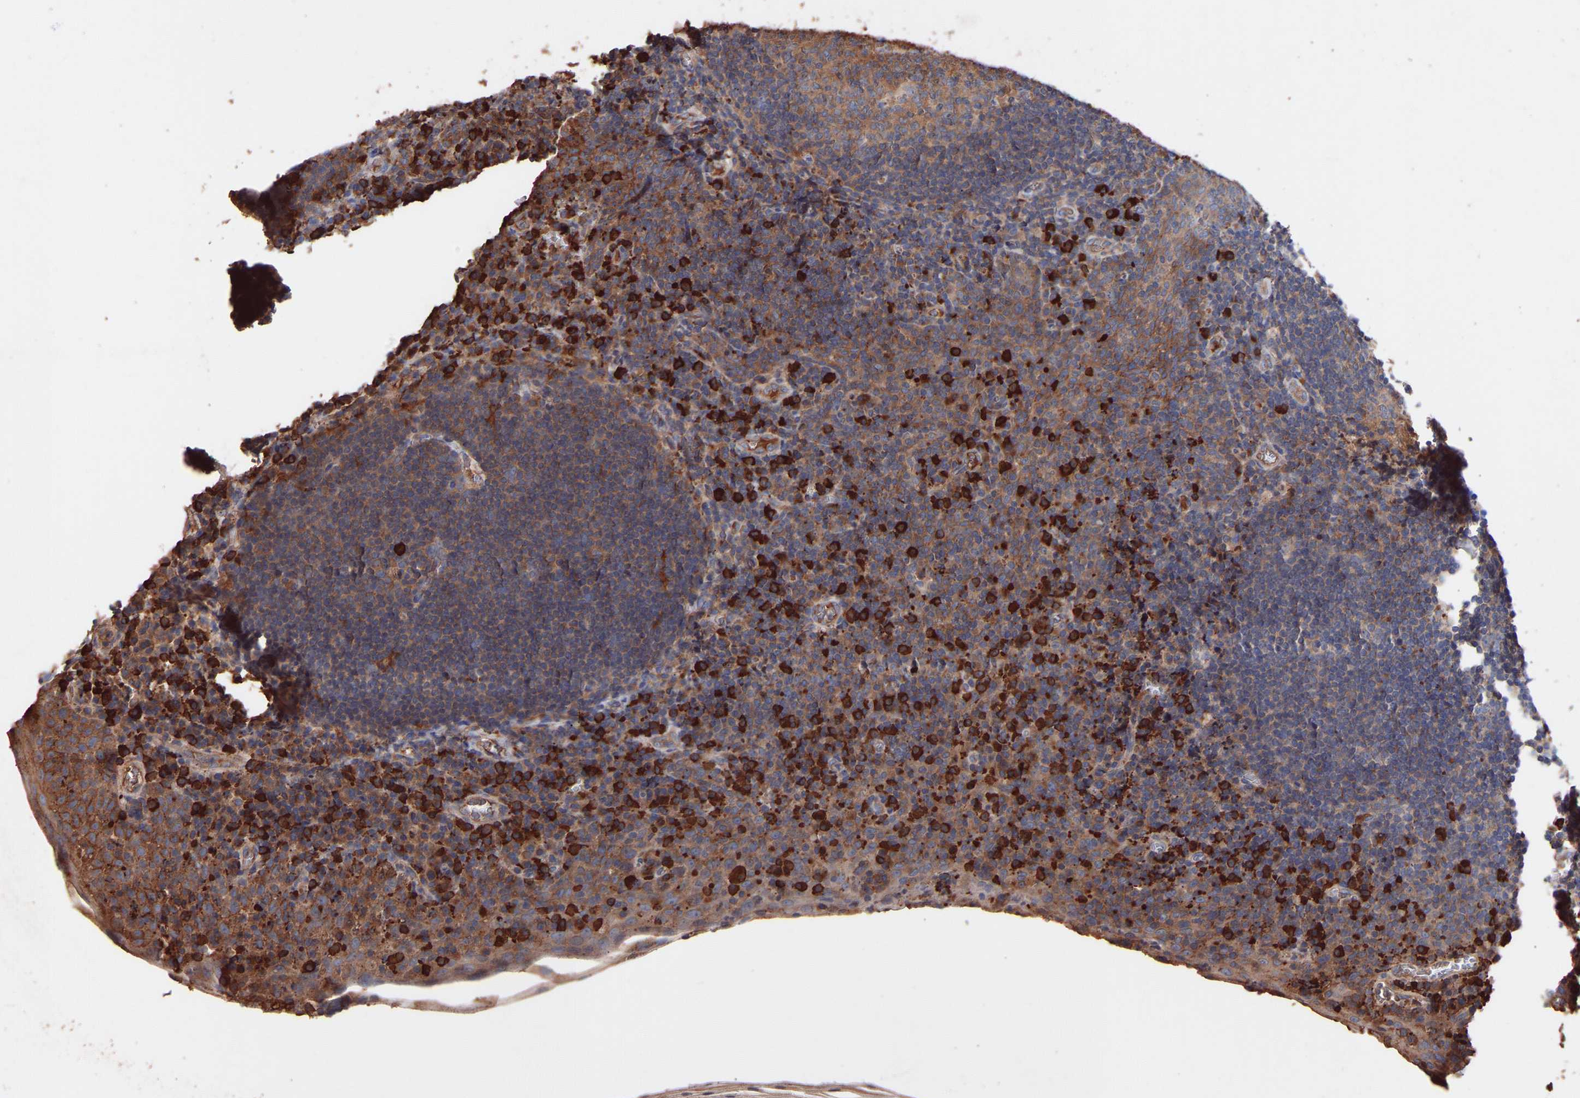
{"staining": {"intensity": "strong", "quantity": "25%-75%", "location": "cytoplasmic/membranous"}, "tissue": "tonsil", "cell_type": "Germinal center cells", "image_type": "normal", "snomed": [{"axis": "morphology", "description": "Normal tissue, NOS"}, {"axis": "morphology", "description": "Inflammation, NOS"}, {"axis": "topography", "description": "Tonsil"}], "caption": "Immunohistochemical staining of normal human tonsil demonstrates strong cytoplasmic/membranous protein staining in about 25%-75% of germinal center cells. Using DAB (3,3'-diaminobenzidine) (brown) and hematoxylin (blue) stains, captured at high magnification using brightfield microscopy.", "gene": "TMEM268", "patient": {"sex": "female", "age": 31}}